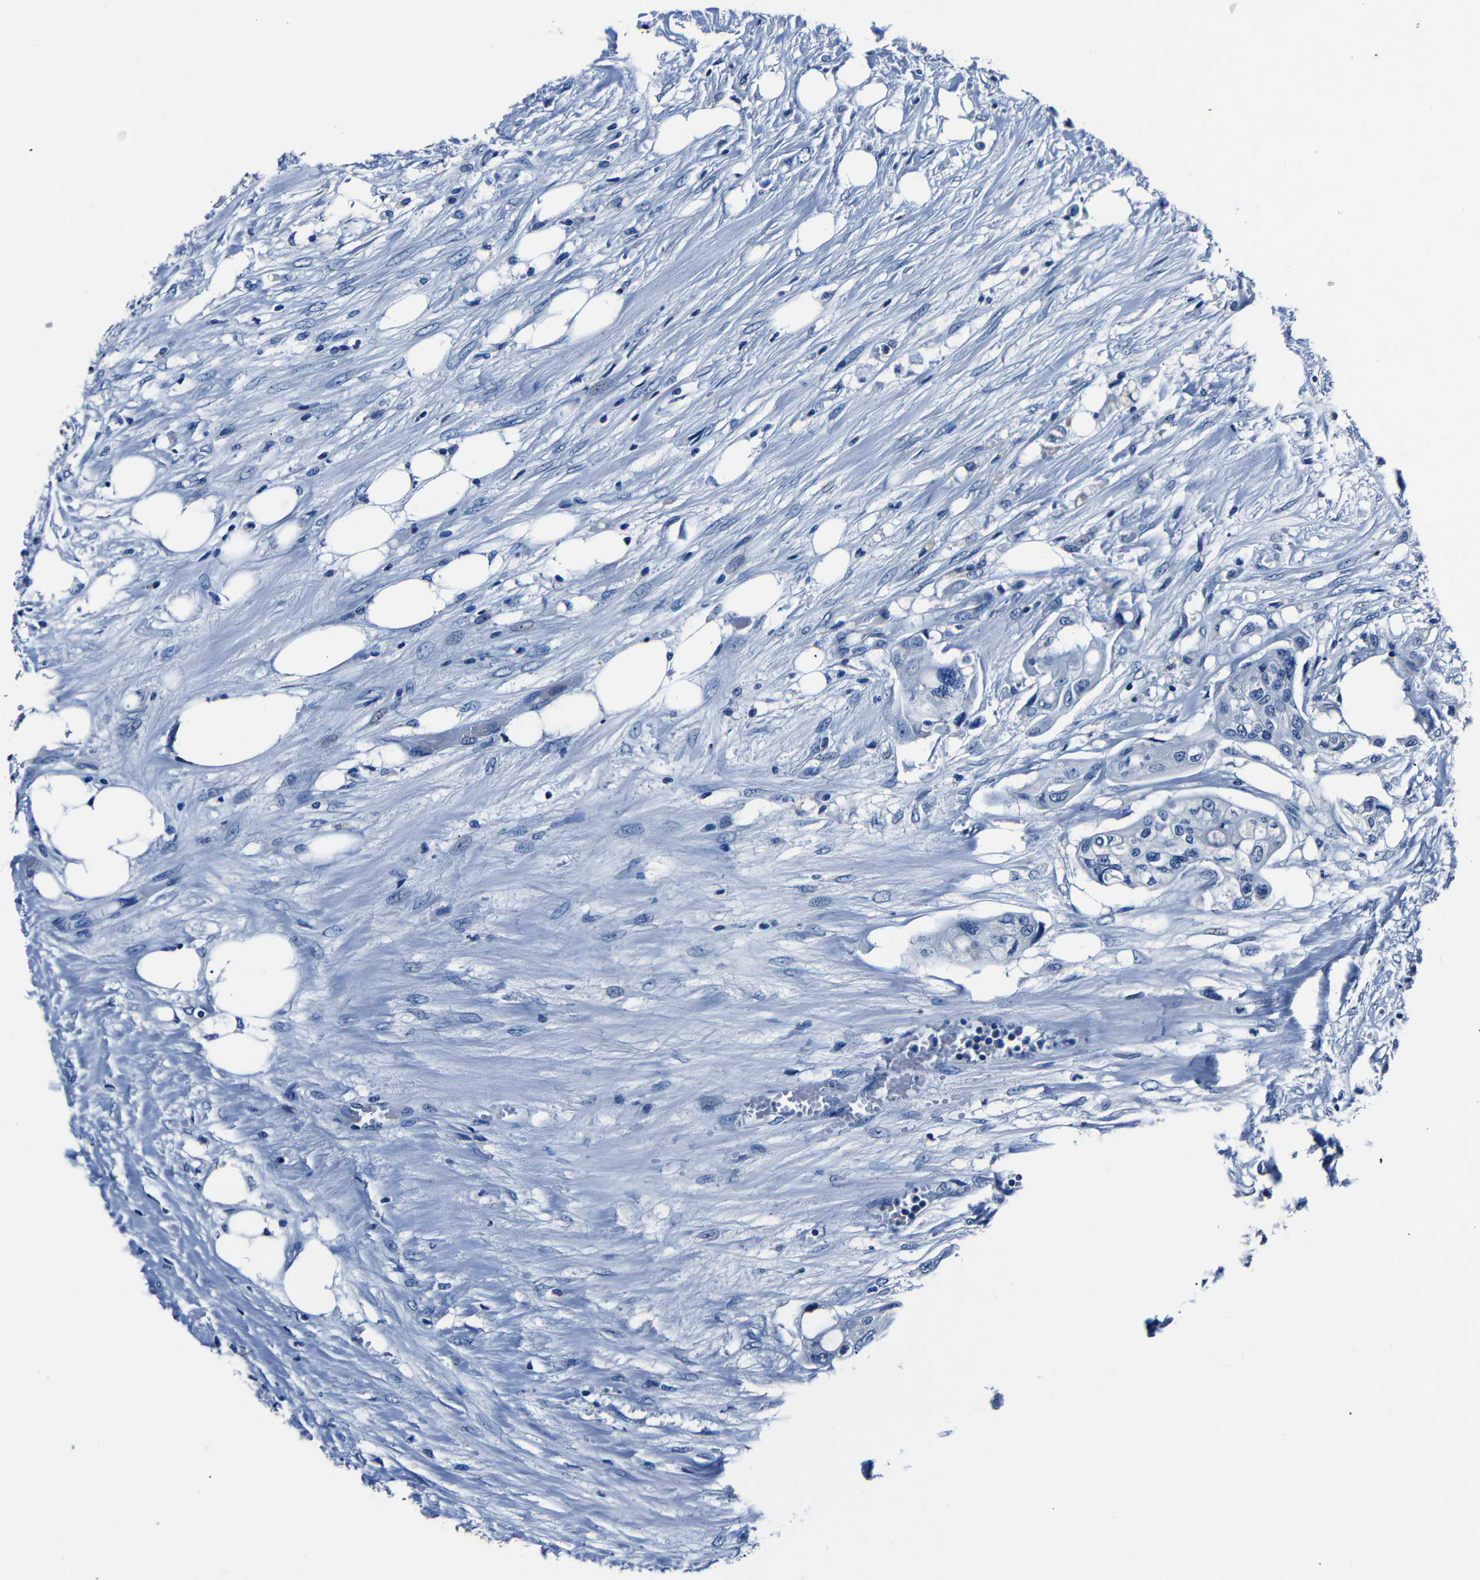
{"staining": {"intensity": "negative", "quantity": "none", "location": "none"}, "tissue": "colorectal cancer", "cell_type": "Tumor cells", "image_type": "cancer", "snomed": [{"axis": "morphology", "description": "Adenocarcinoma, NOS"}, {"axis": "topography", "description": "Colon"}], "caption": "Immunohistochemical staining of human colorectal cancer (adenocarcinoma) shows no significant staining in tumor cells. (DAB (3,3'-diaminobenzidine) immunohistochemistry with hematoxylin counter stain).", "gene": "NCMAP", "patient": {"sex": "female", "age": 57}}